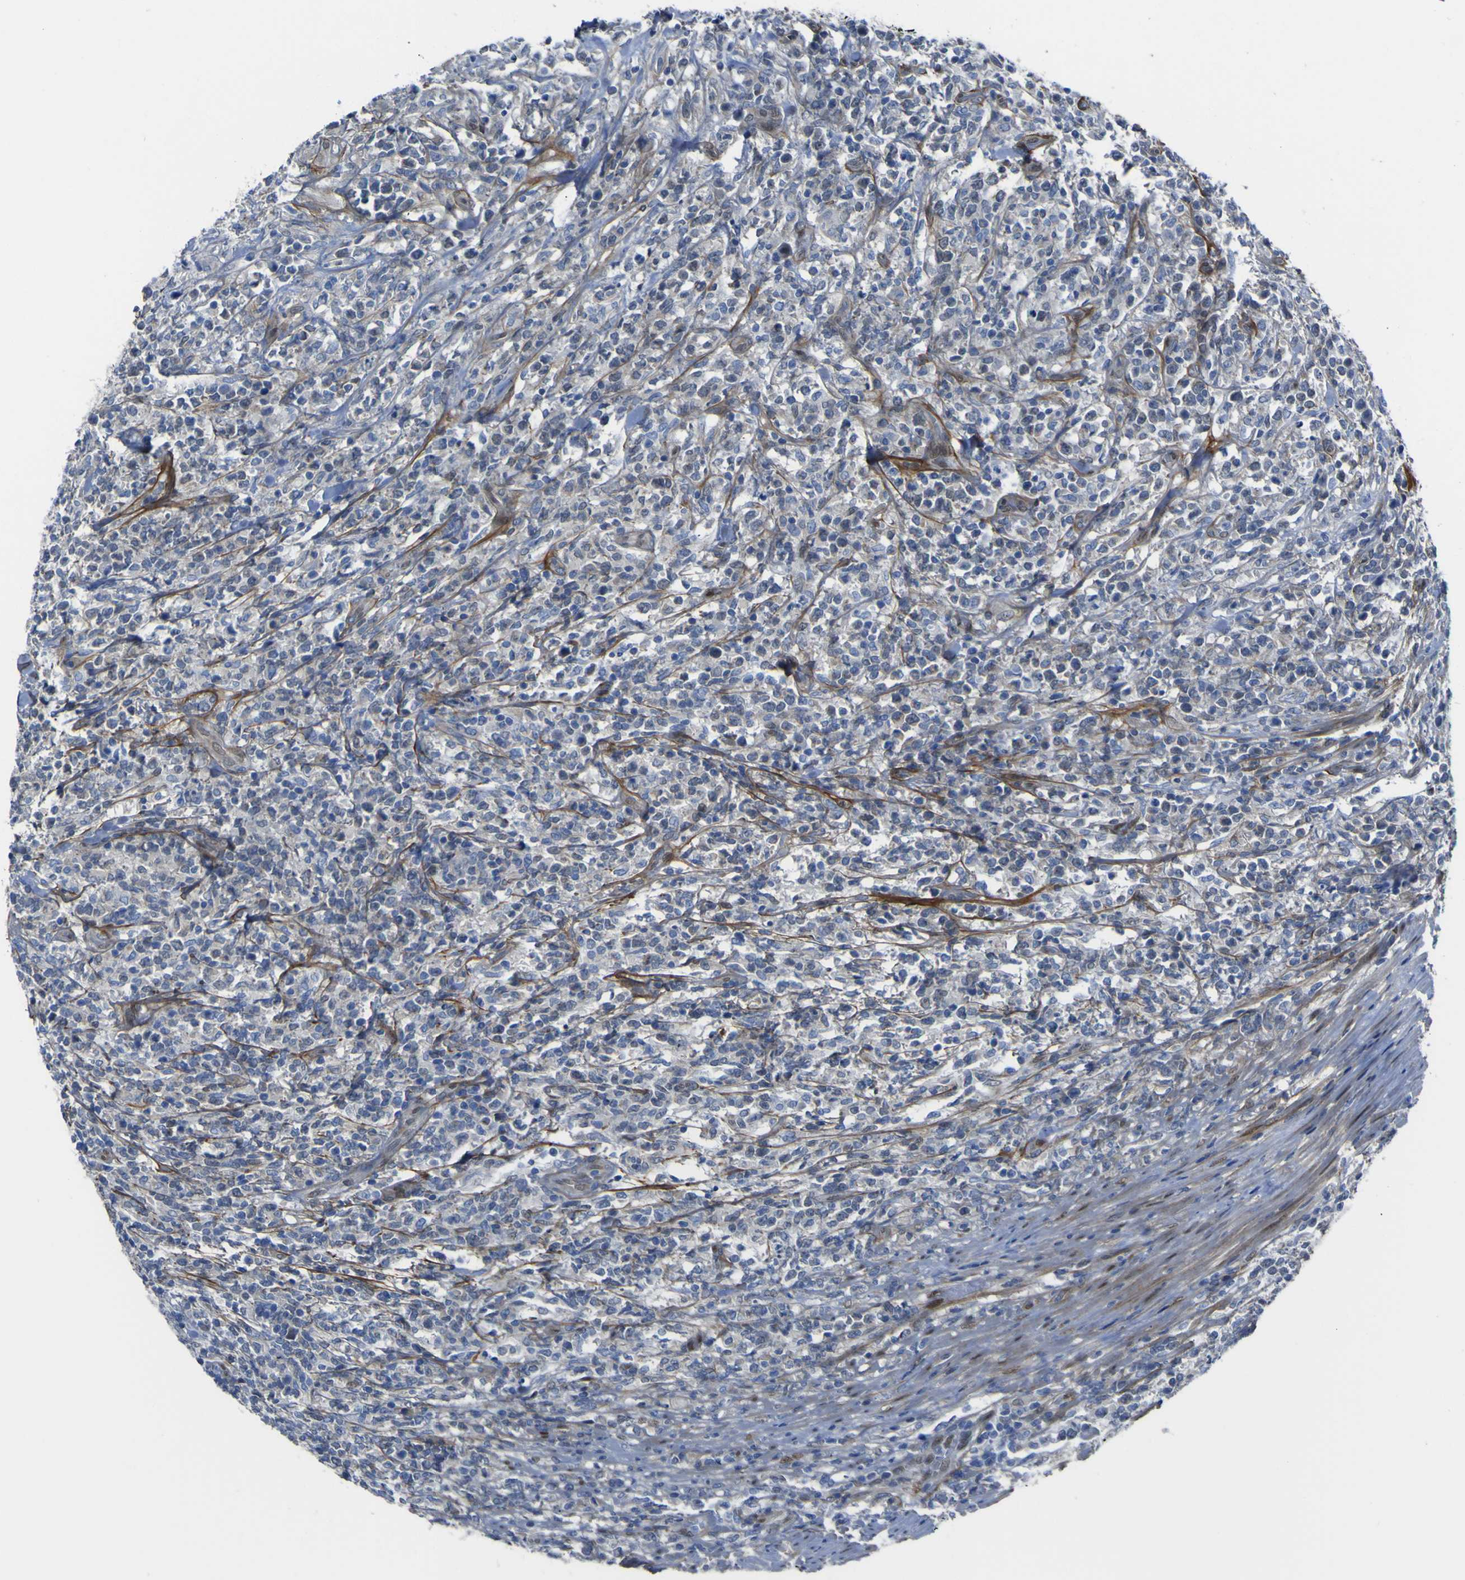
{"staining": {"intensity": "negative", "quantity": "none", "location": "none"}, "tissue": "lymphoma", "cell_type": "Tumor cells", "image_type": "cancer", "snomed": [{"axis": "morphology", "description": "Malignant lymphoma, non-Hodgkin's type, High grade"}, {"axis": "topography", "description": "Soft tissue"}], "caption": "Human malignant lymphoma, non-Hodgkin's type (high-grade) stained for a protein using immunohistochemistry (IHC) displays no positivity in tumor cells.", "gene": "LRRN1", "patient": {"sex": "male", "age": 18}}